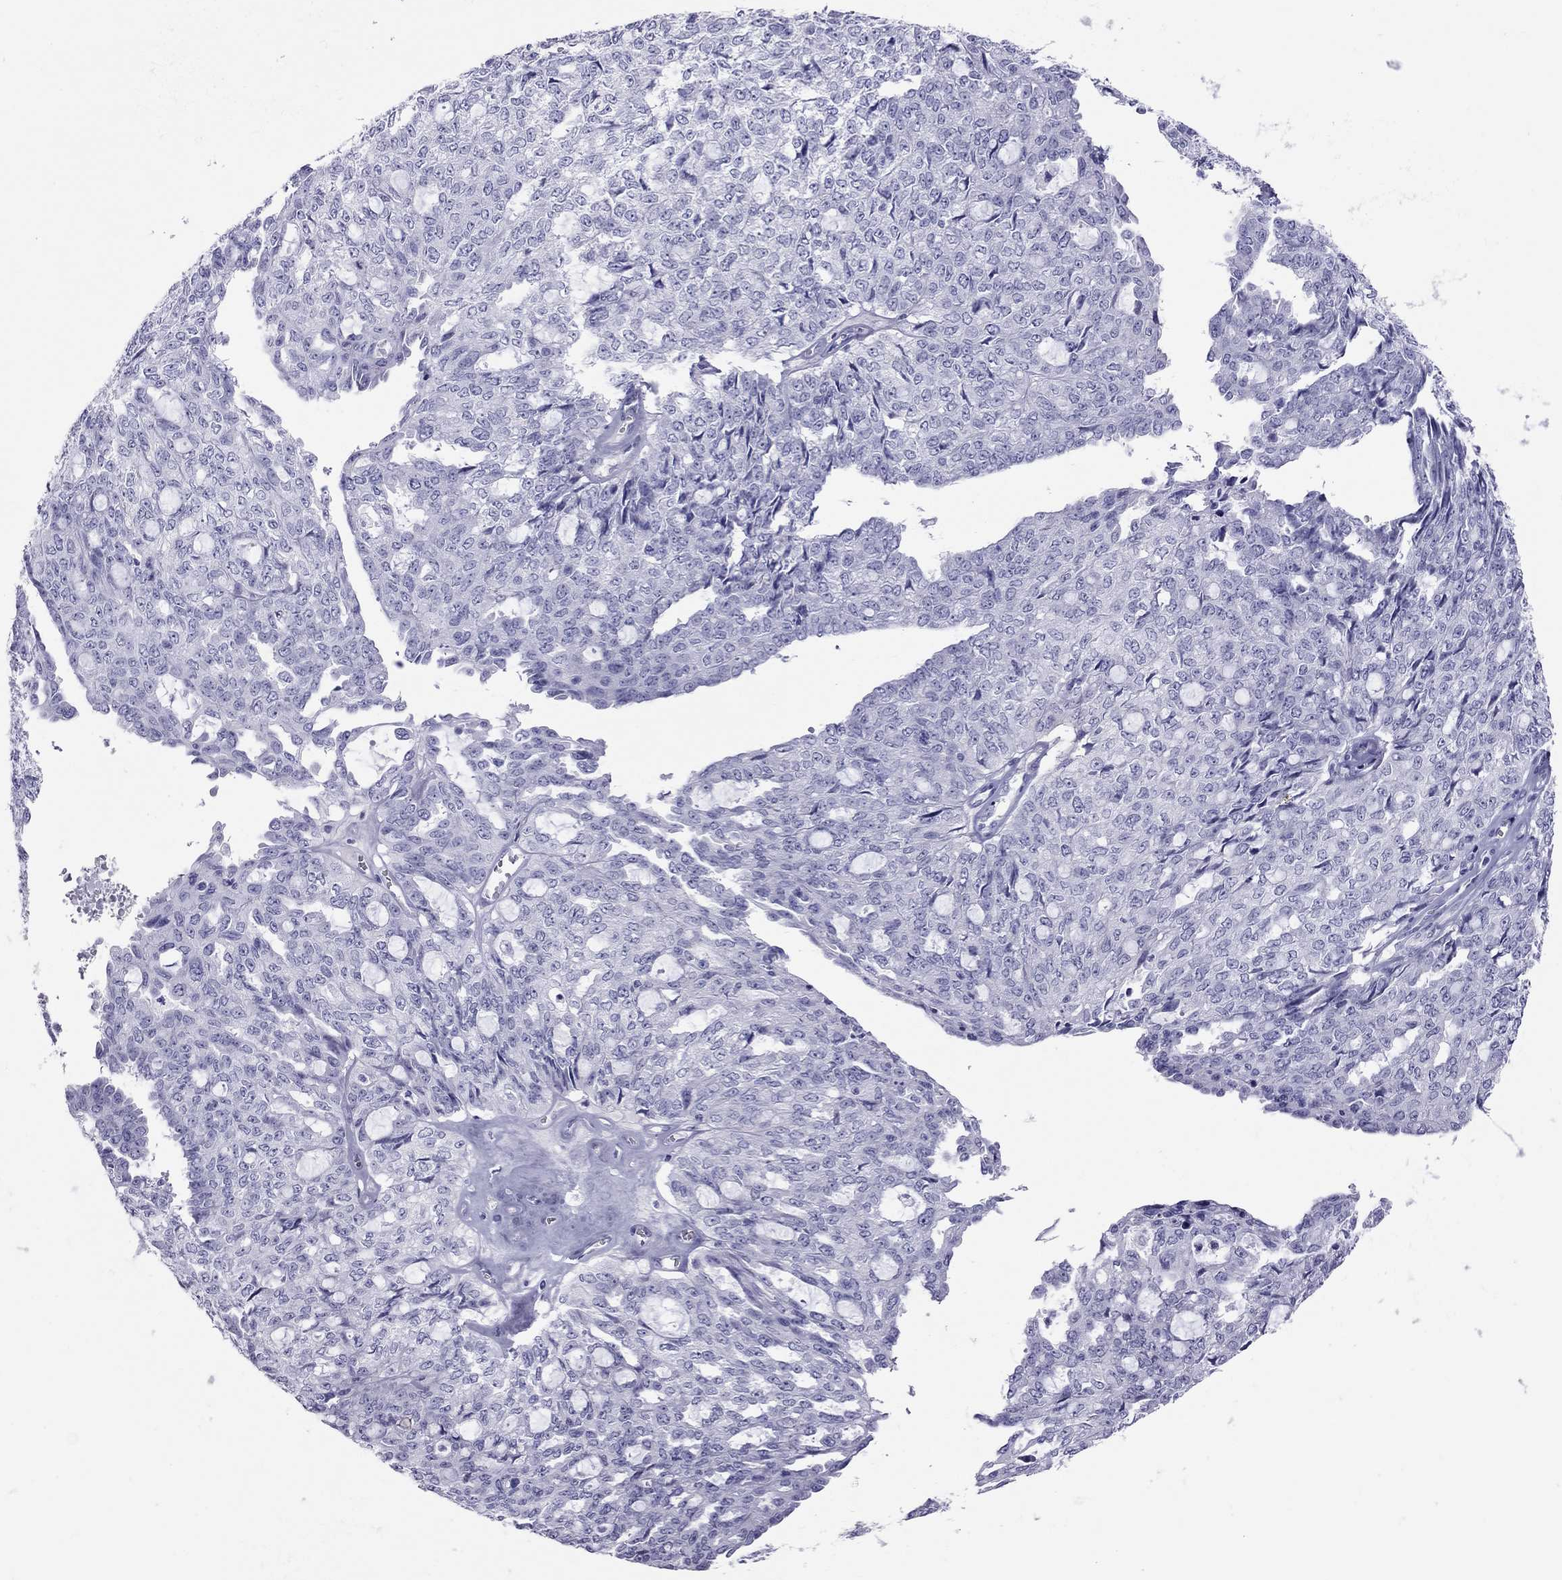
{"staining": {"intensity": "negative", "quantity": "none", "location": "none"}, "tissue": "ovarian cancer", "cell_type": "Tumor cells", "image_type": "cancer", "snomed": [{"axis": "morphology", "description": "Cystadenocarcinoma, serous, NOS"}, {"axis": "topography", "description": "Ovary"}], "caption": "Human ovarian cancer stained for a protein using immunohistochemistry (IHC) shows no staining in tumor cells.", "gene": "STAG3", "patient": {"sex": "female", "age": 71}}